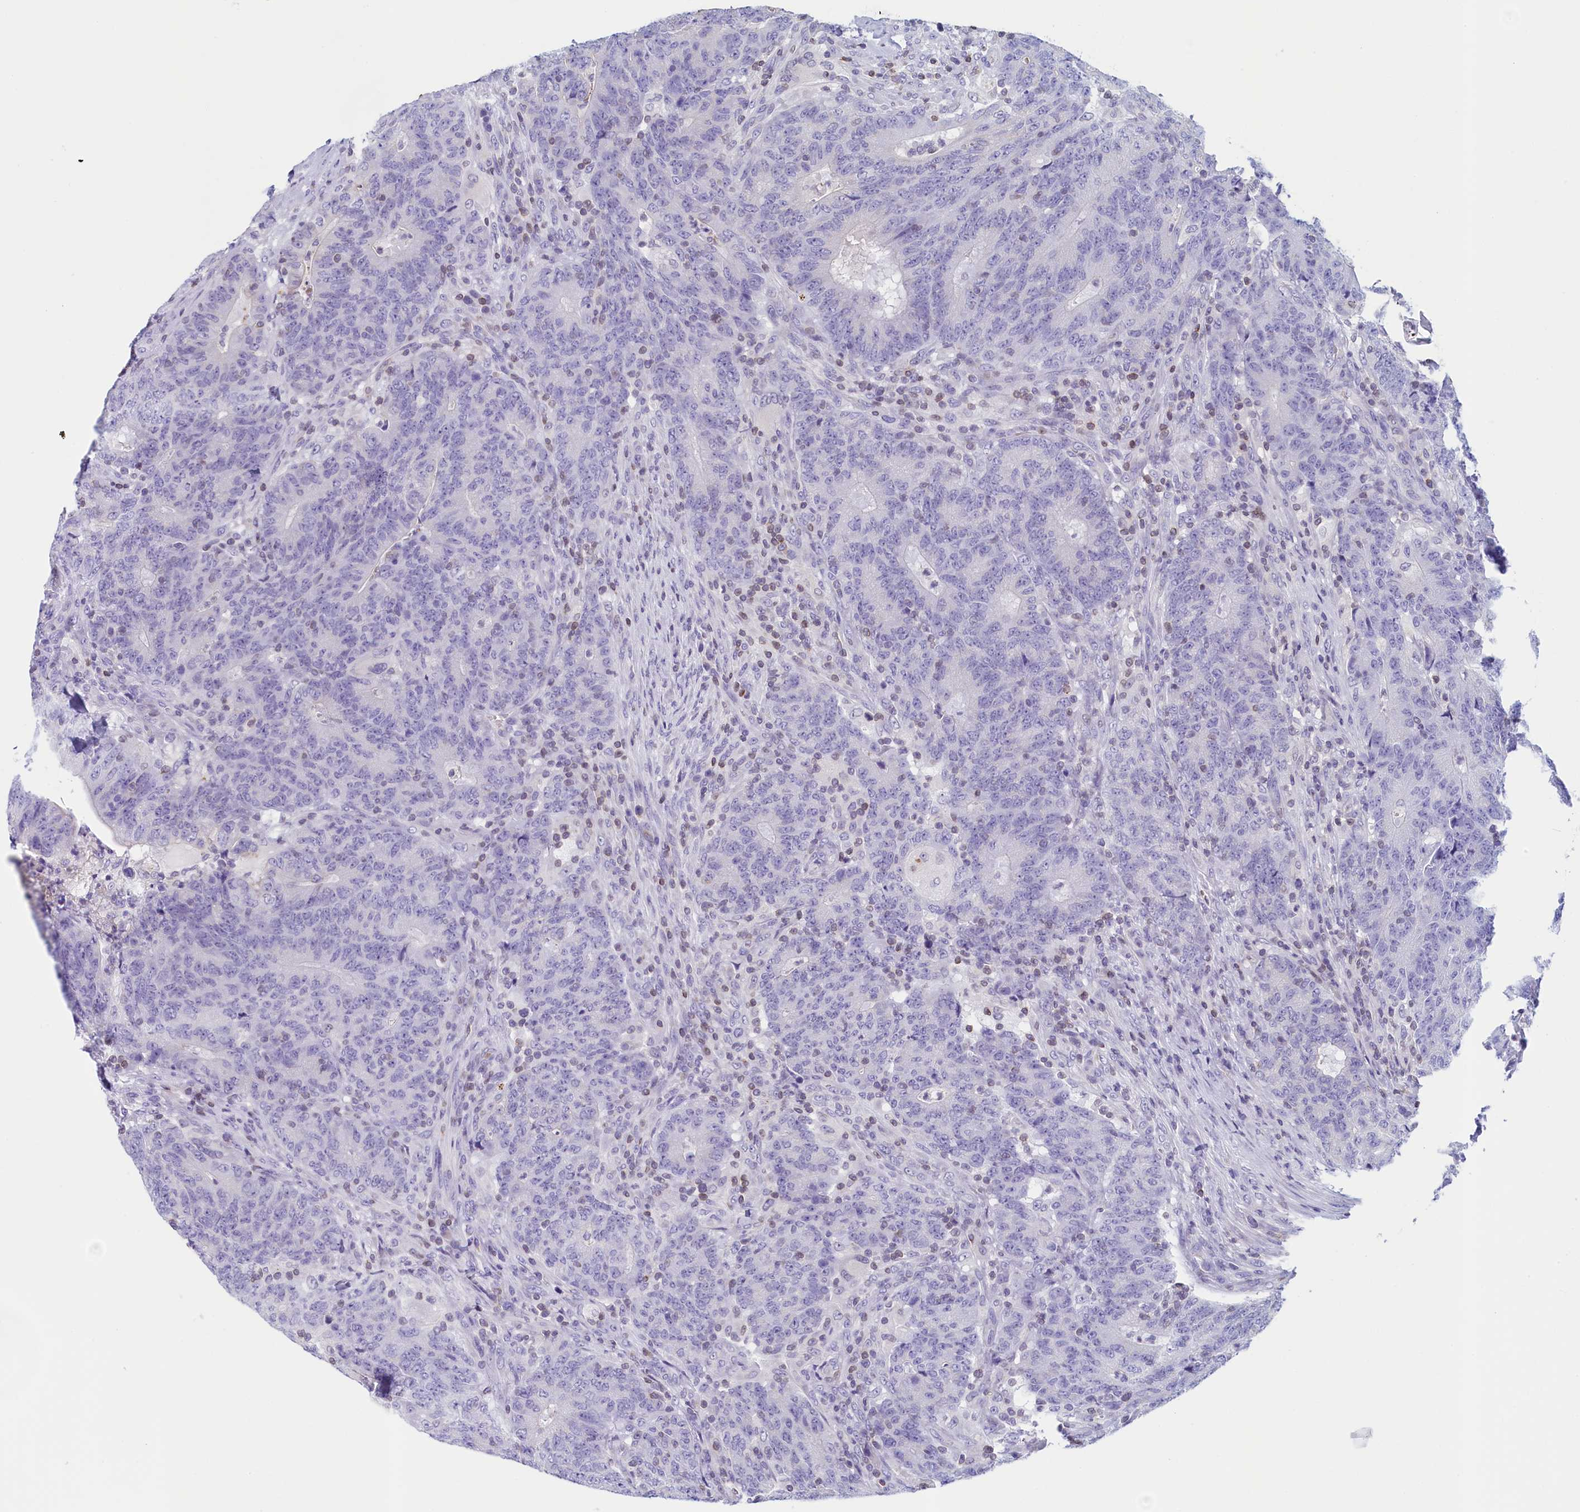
{"staining": {"intensity": "negative", "quantity": "none", "location": "none"}, "tissue": "colorectal cancer", "cell_type": "Tumor cells", "image_type": "cancer", "snomed": [{"axis": "morphology", "description": "Adenocarcinoma, NOS"}, {"axis": "topography", "description": "Colon"}], "caption": "This image is of adenocarcinoma (colorectal) stained with IHC to label a protein in brown with the nuclei are counter-stained blue. There is no positivity in tumor cells.", "gene": "TRAF3IP3", "patient": {"sex": "female", "age": 75}}